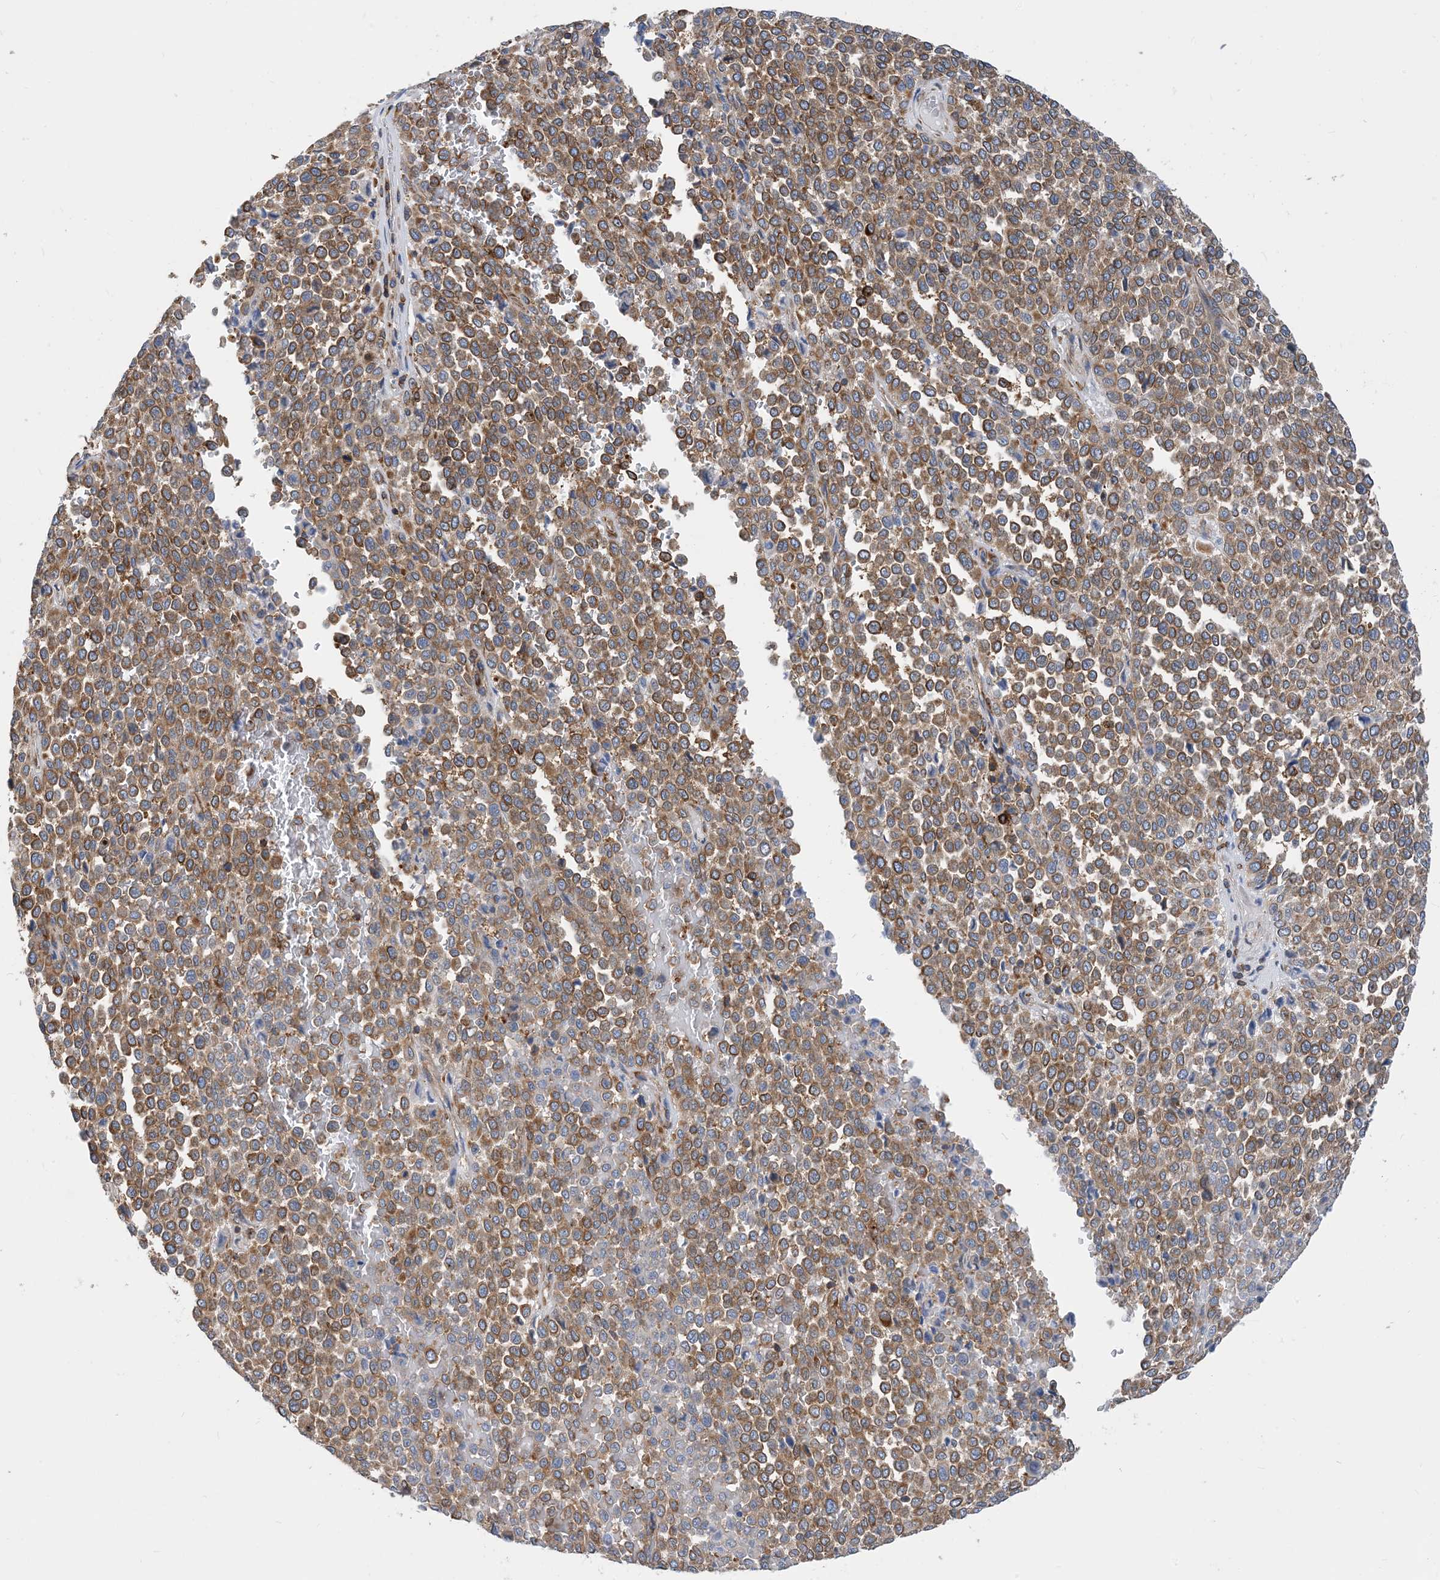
{"staining": {"intensity": "moderate", "quantity": ">75%", "location": "cytoplasmic/membranous"}, "tissue": "melanoma", "cell_type": "Tumor cells", "image_type": "cancer", "snomed": [{"axis": "morphology", "description": "Malignant melanoma, Metastatic site"}, {"axis": "topography", "description": "Pancreas"}], "caption": "Malignant melanoma (metastatic site) stained with a protein marker exhibits moderate staining in tumor cells.", "gene": "DYNC1LI1", "patient": {"sex": "female", "age": 30}}